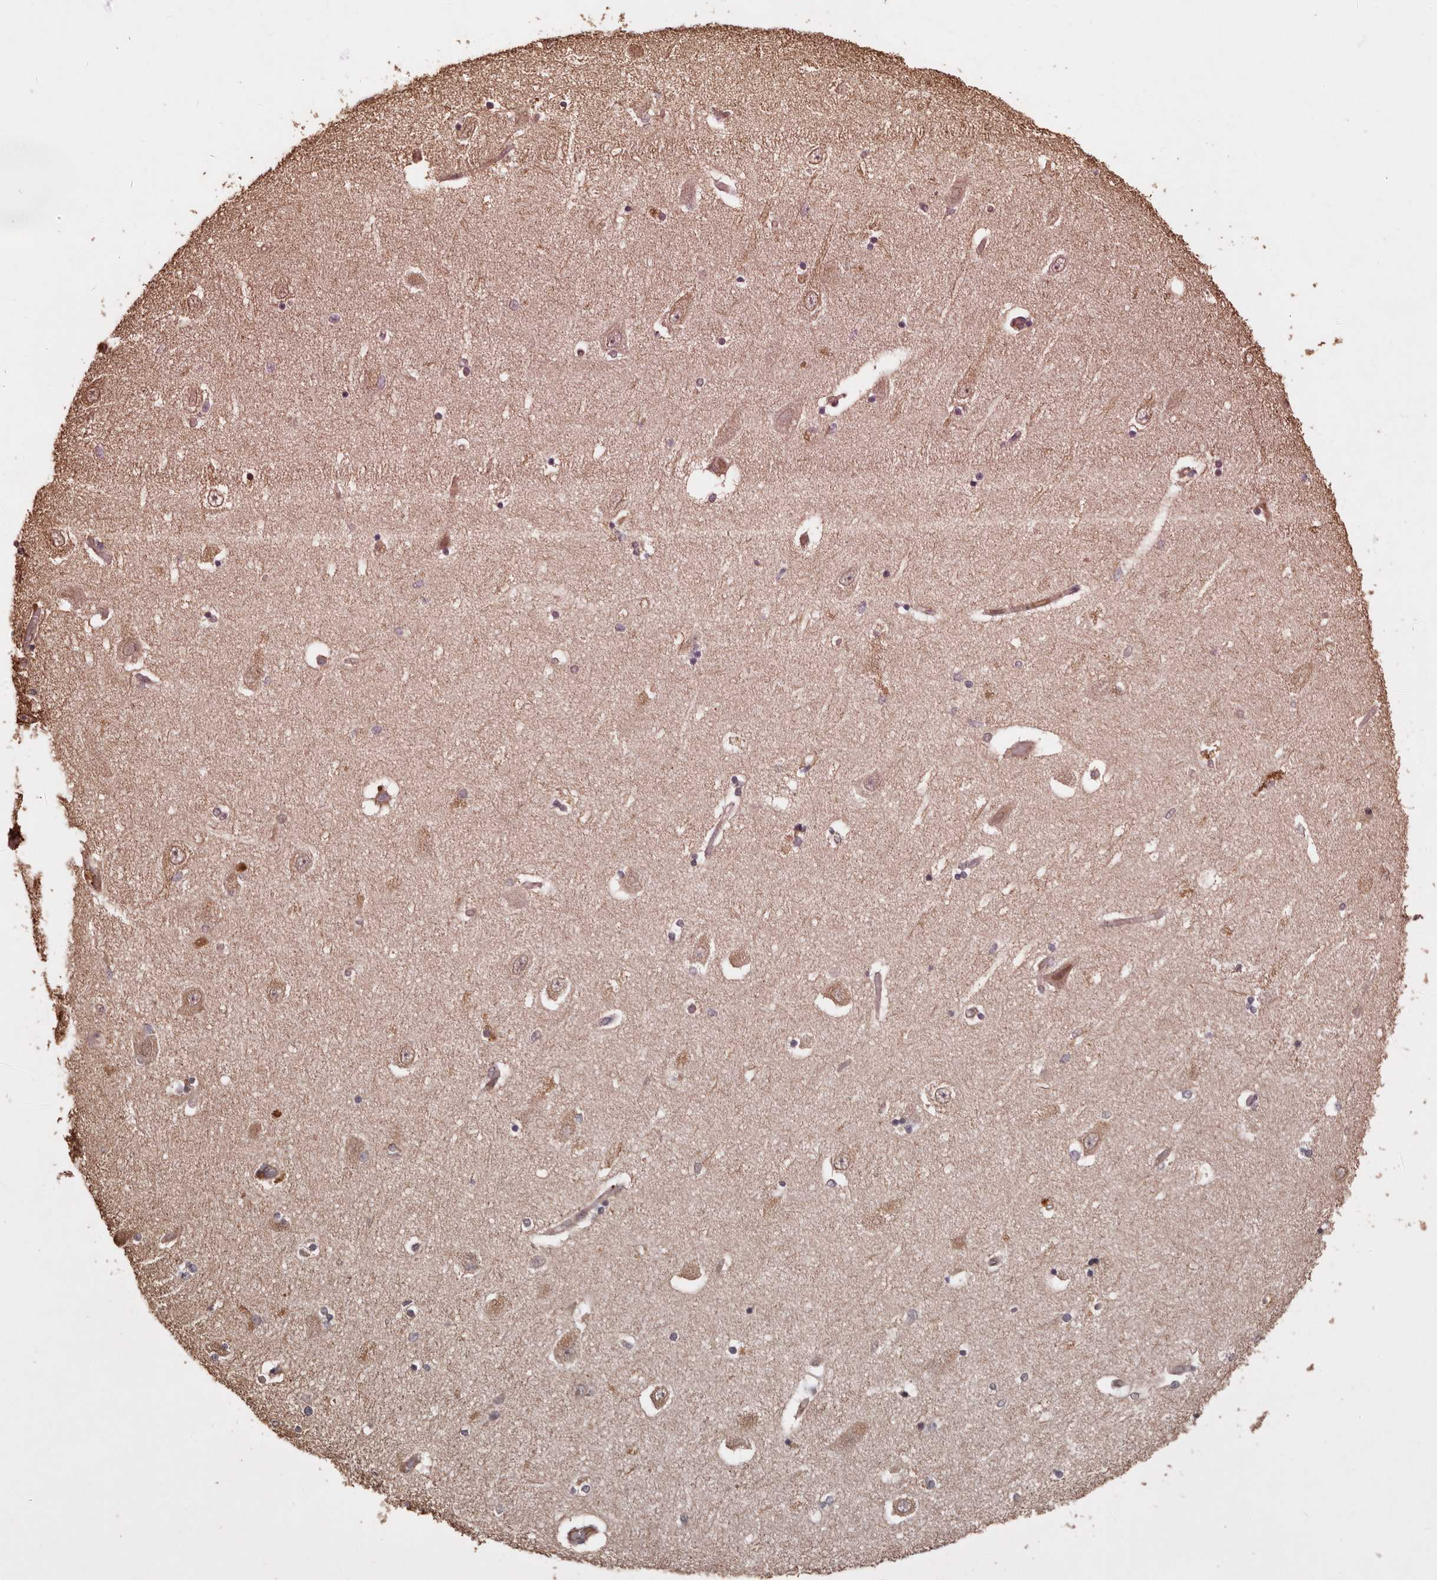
{"staining": {"intensity": "negative", "quantity": "none", "location": "none"}, "tissue": "hippocampus", "cell_type": "Glial cells", "image_type": "normal", "snomed": [{"axis": "morphology", "description": "Normal tissue, NOS"}, {"axis": "topography", "description": "Hippocampus"}], "caption": "The immunohistochemistry photomicrograph has no significant staining in glial cells of hippocampus. (DAB immunohistochemistry visualized using brightfield microscopy, high magnification).", "gene": "RANBP17", "patient": {"sex": "female", "age": 54}}